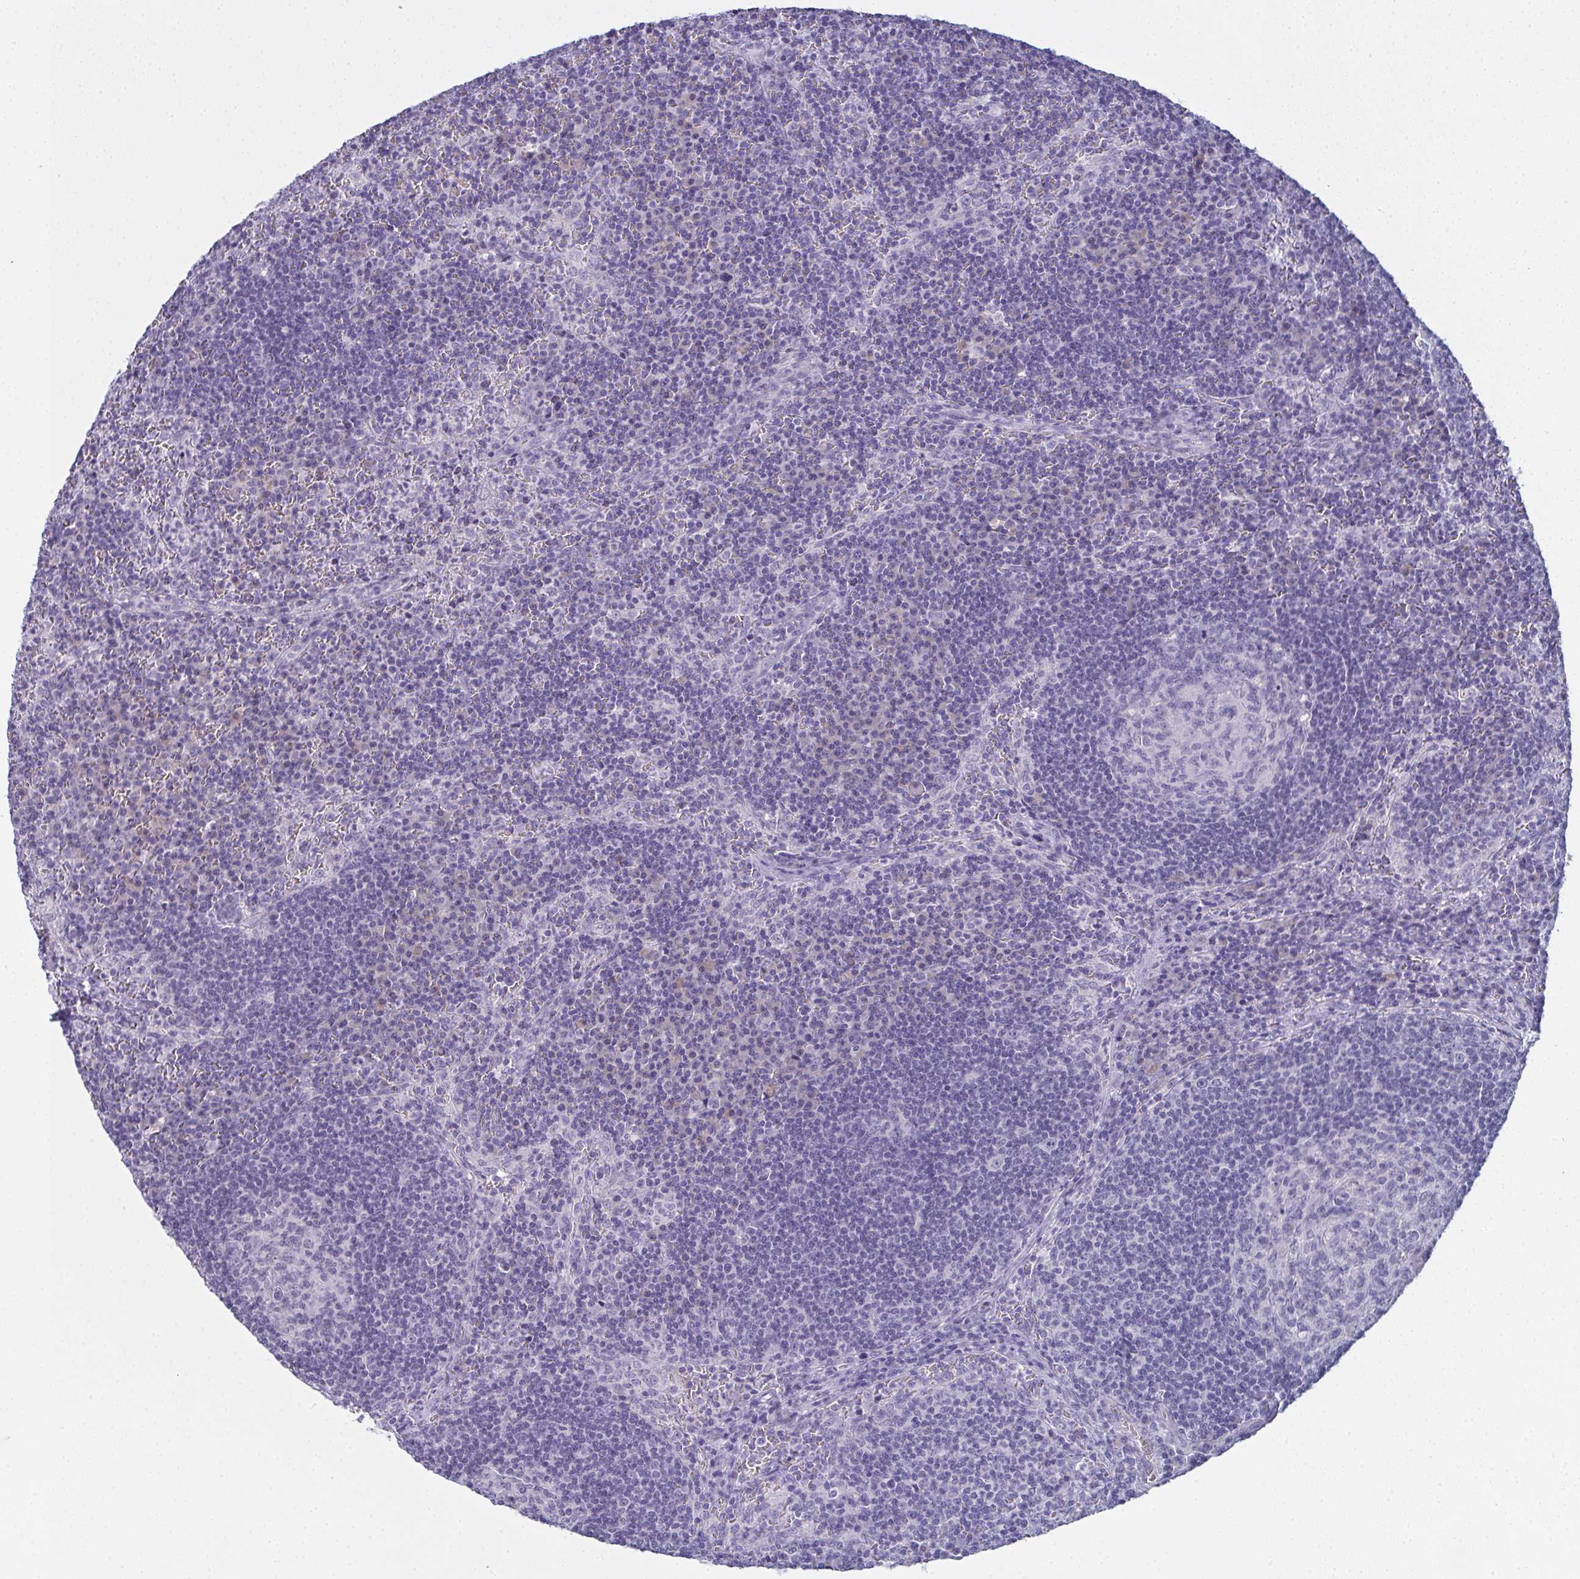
{"staining": {"intensity": "negative", "quantity": "none", "location": "none"}, "tissue": "lymph node", "cell_type": "Germinal center cells", "image_type": "normal", "snomed": [{"axis": "morphology", "description": "Normal tissue, NOS"}, {"axis": "topography", "description": "Lymph node"}], "caption": "This micrograph is of benign lymph node stained with immunohistochemistry (IHC) to label a protein in brown with the nuclei are counter-stained blue. There is no positivity in germinal center cells. (Brightfield microscopy of DAB IHC at high magnification).", "gene": "SLC36A2", "patient": {"sex": "male", "age": 67}}